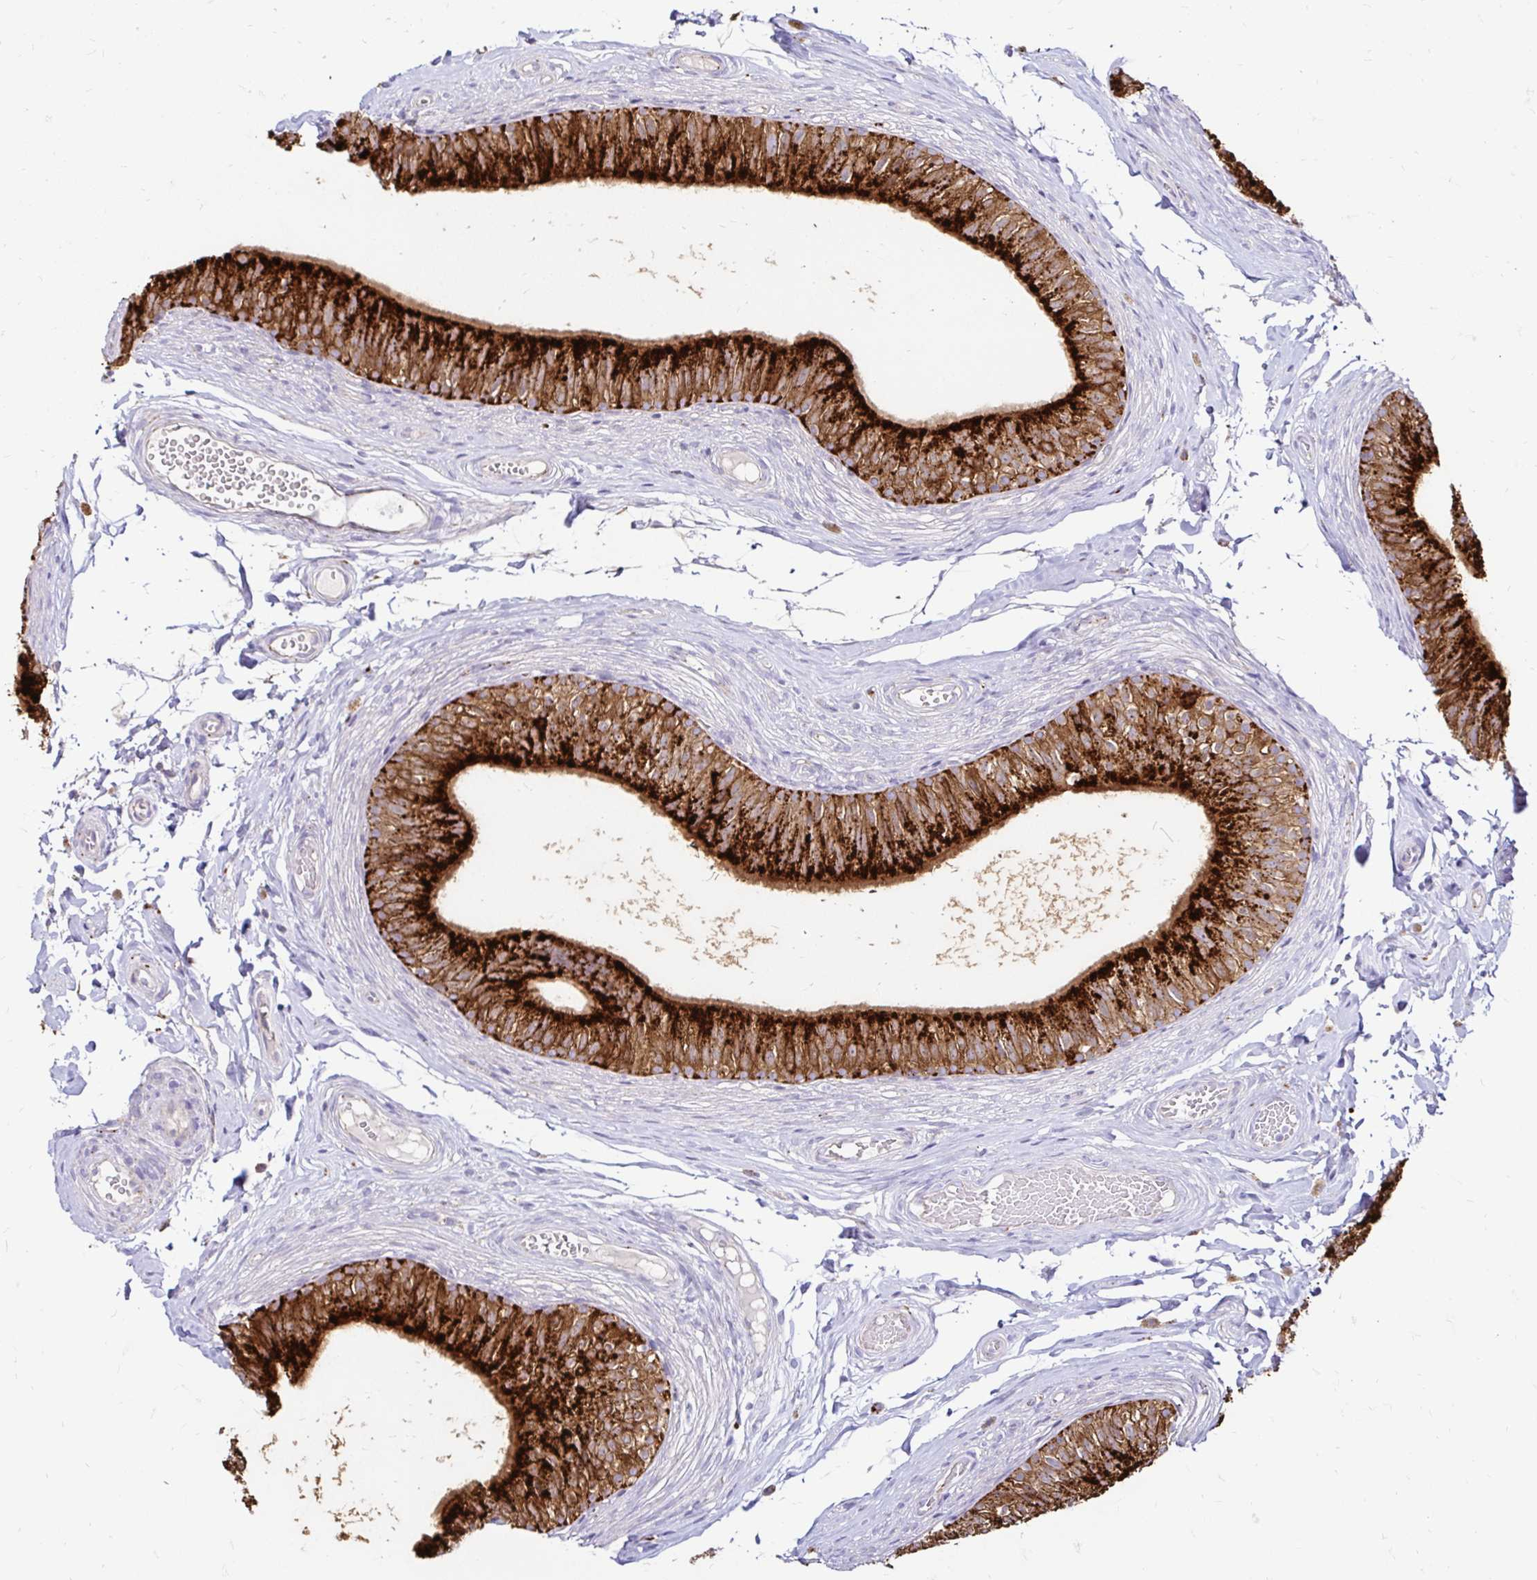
{"staining": {"intensity": "strong", "quantity": ">75%", "location": "cytoplasmic/membranous"}, "tissue": "epididymis", "cell_type": "Glandular cells", "image_type": "normal", "snomed": [{"axis": "morphology", "description": "Normal tissue, NOS"}, {"axis": "topography", "description": "Epididymis, spermatic cord, NOS"}, {"axis": "topography", "description": "Epididymis"}, {"axis": "topography", "description": "Peripheral nerve tissue"}], "caption": "The micrograph shows staining of normal epididymis, revealing strong cytoplasmic/membranous protein positivity (brown color) within glandular cells.", "gene": "FUCA1", "patient": {"sex": "male", "age": 29}}